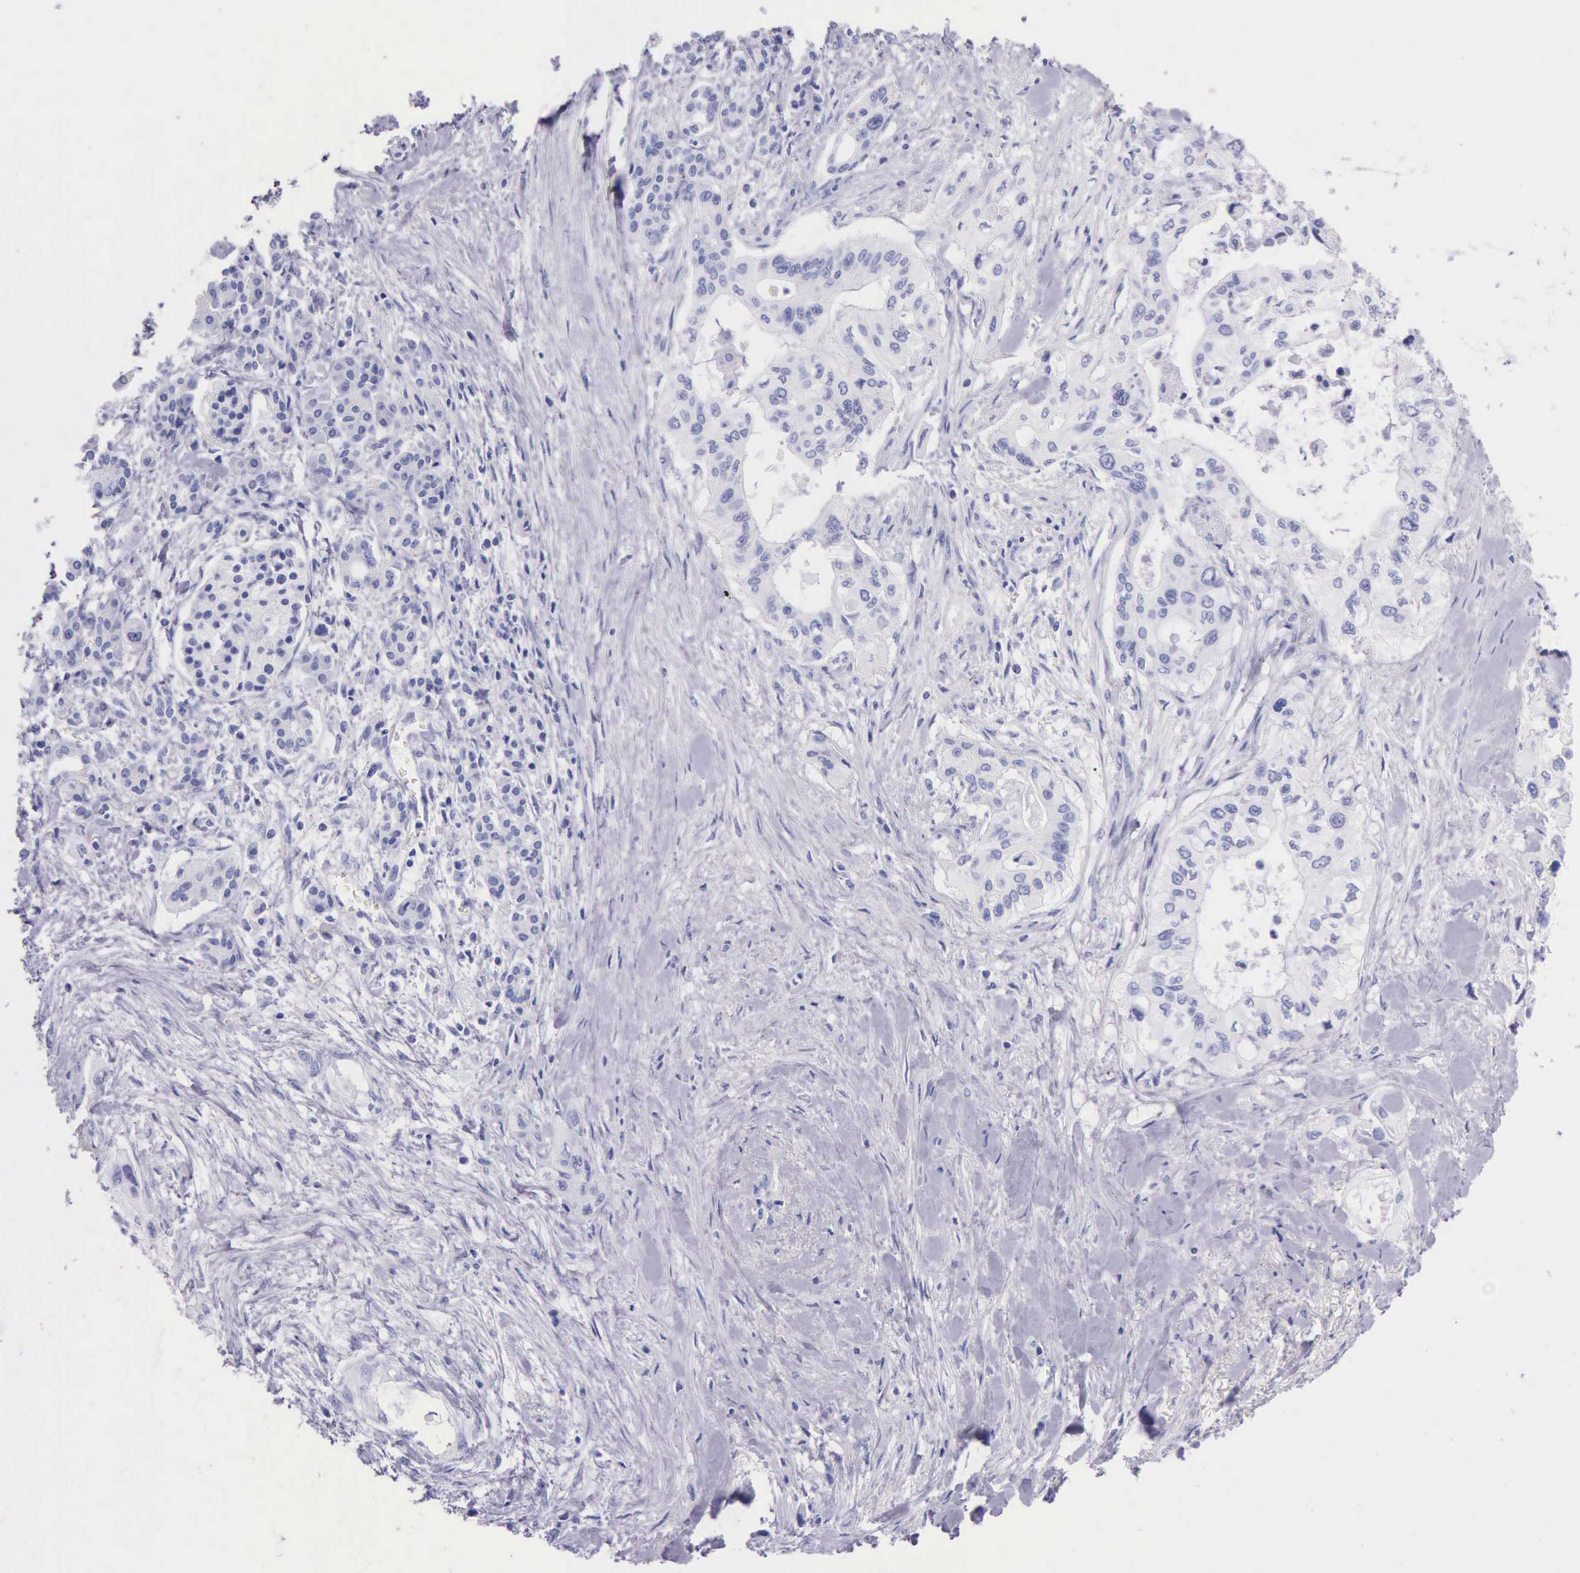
{"staining": {"intensity": "negative", "quantity": "none", "location": "none"}, "tissue": "pancreatic cancer", "cell_type": "Tumor cells", "image_type": "cancer", "snomed": [{"axis": "morphology", "description": "Adenocarcinoma, NOS"}, {"axis": "topography", "description": "Pancreas"}], "caption": "Tumor cells are negative for brown protein staining in pancreatic cancer.", "gene": "KLK3", "patient": {"sex": "male", "age": 77}}